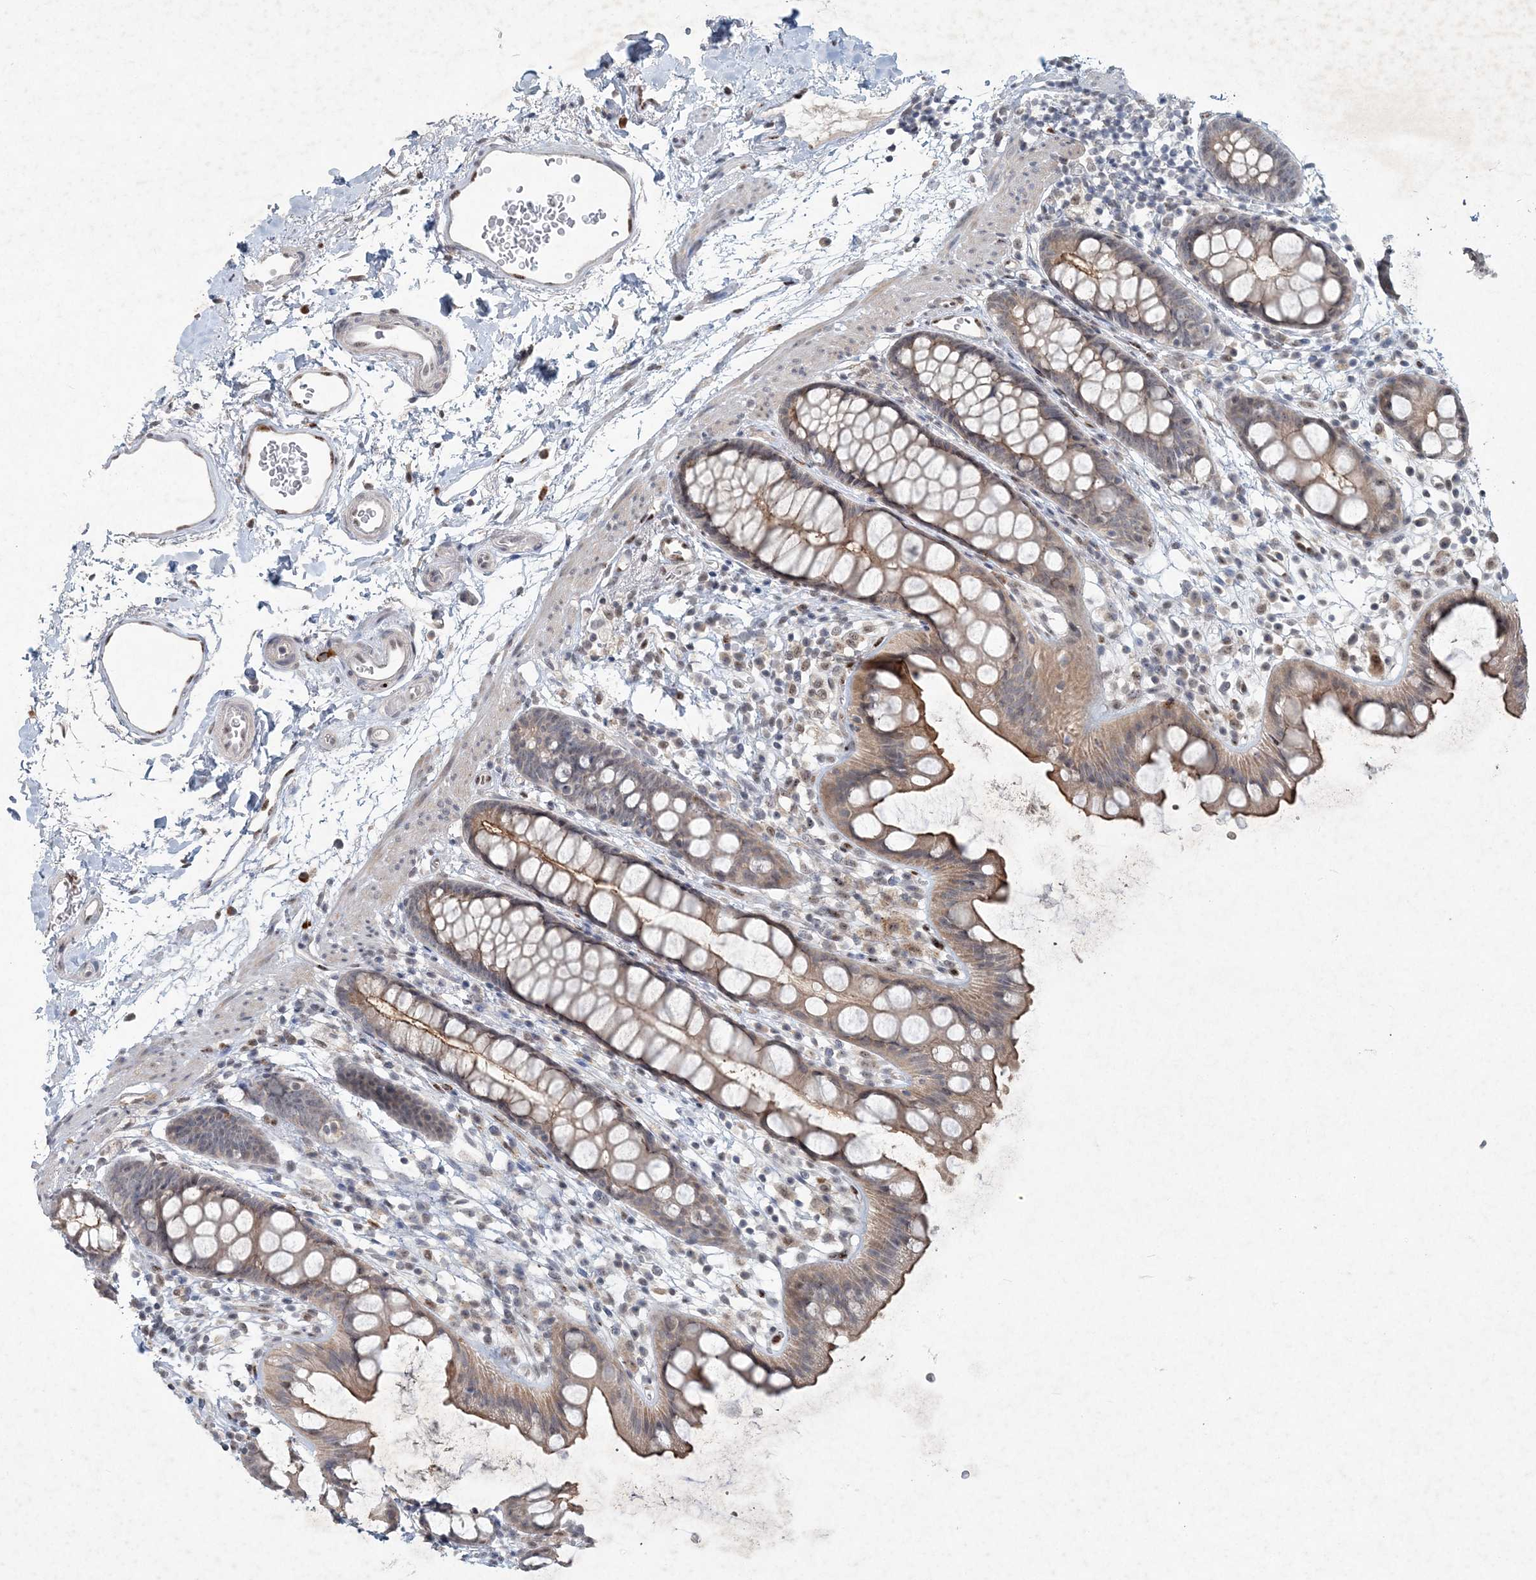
{"staining": {"intensity": "weak", "quantity": ">75%", "location": "cytoplasmic/membranous"}, "tissue": "rectum", "cell_type": "Glandular cells", "image_type": "normal", "snomed": [{"axis": "morphology", "description": "Normal tissue, NOS"}, {"axis": "topography", "description": "Rectum"}], "caption": "High-magnification brightfield microscopy of benign rectum stained with DAB (brown) and counterstained with hematoxylin (blue). glandular cells exhibit weak cytoplasmic/membranous staining is appreciated in approximately>75% of cells.", "gene": "GIN1", "patient": {"sex": "female", "age": 65}}